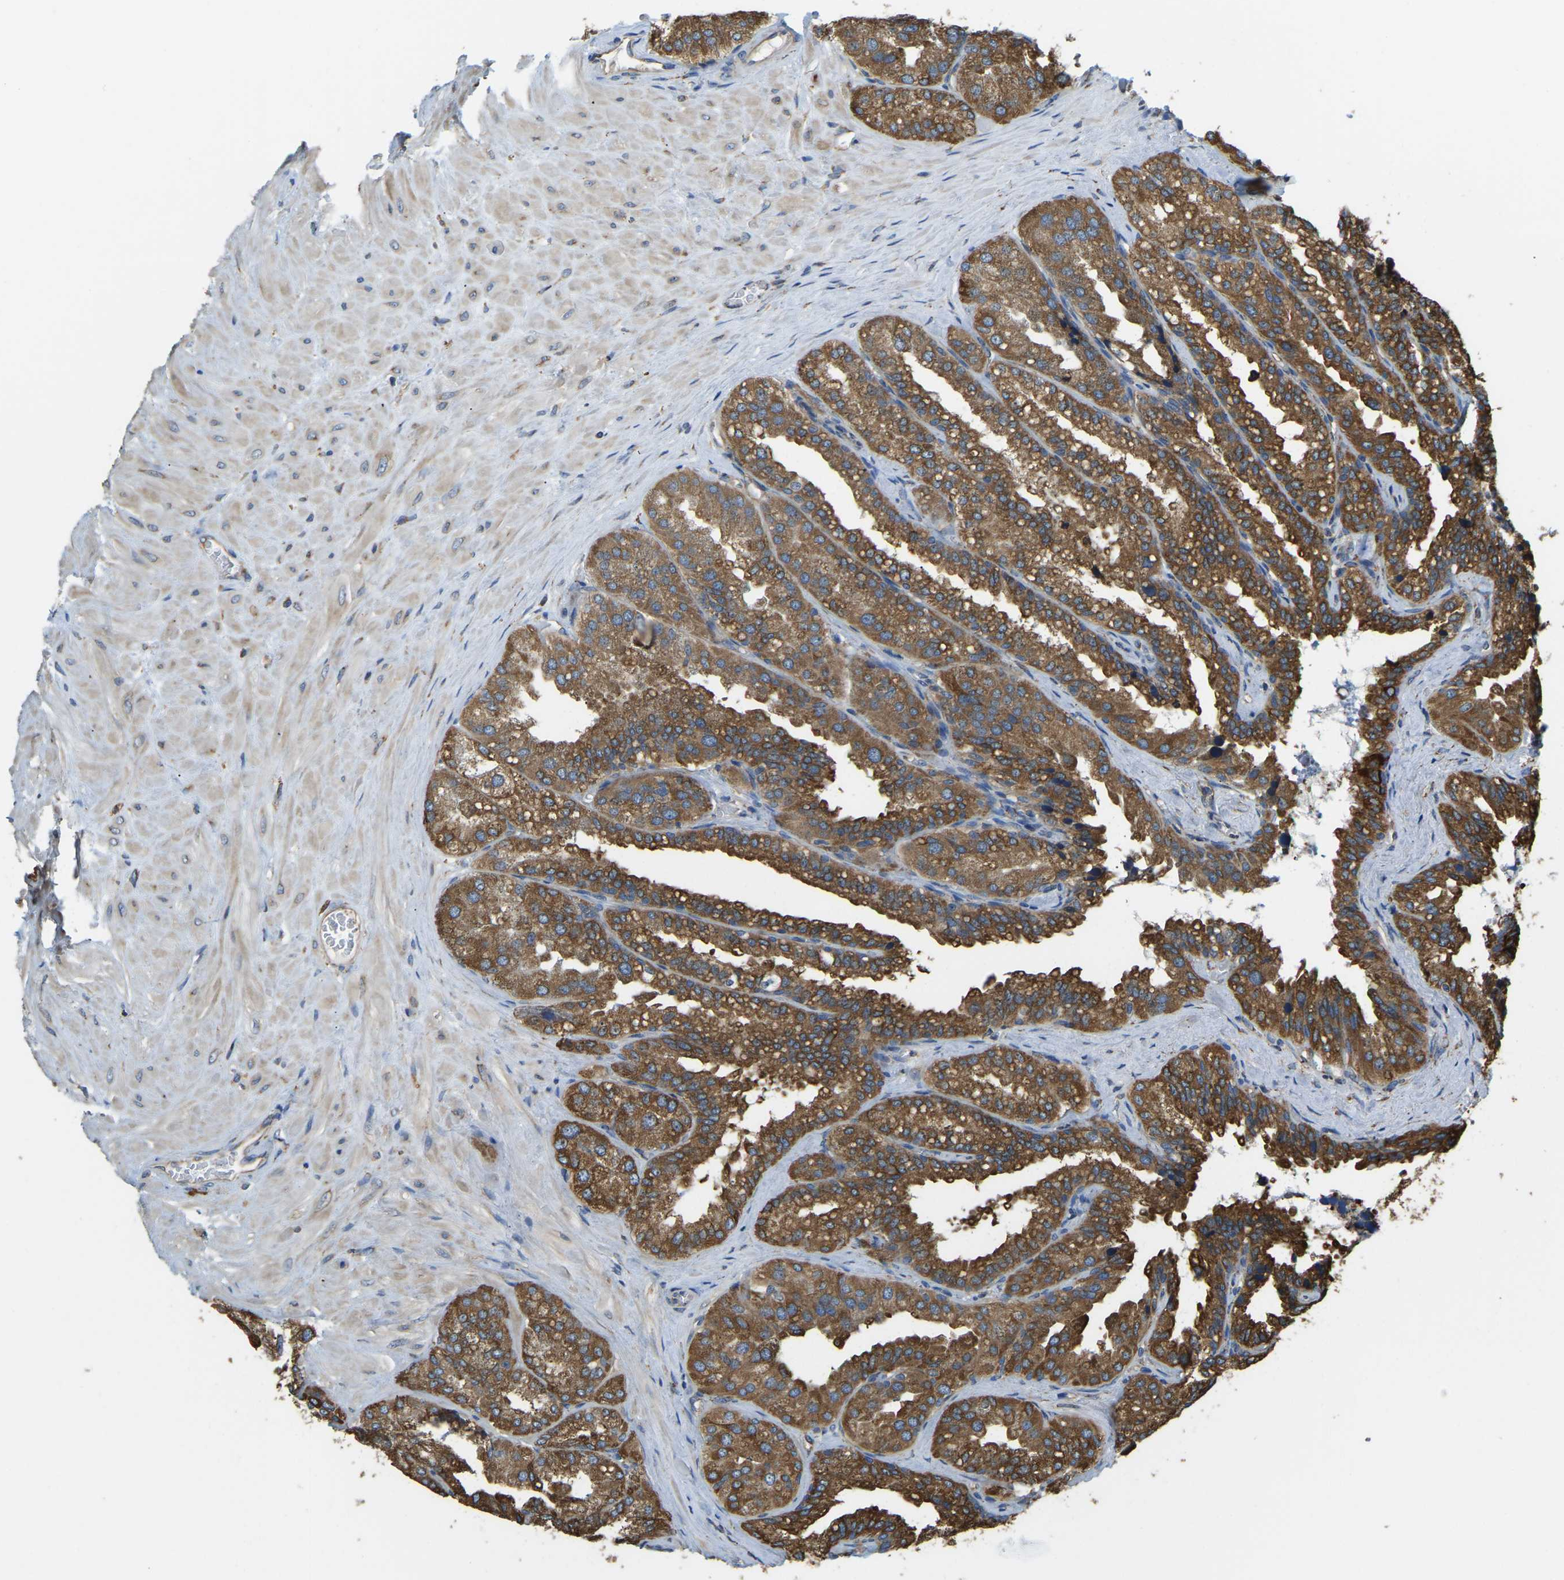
{"staining": {"intensity": "moderate", "quantity": ">75%", "location": "cytoplasmic/membranous"}, "tissue": "seminal vesicle", "cell_type": "Glandular cells", "image_type": "normal", "snomed": [{"axis": "morphology", "description": "Normal tissue, NOS"}, {"axis": "topography", "description": "Prostate"}, {"axis": "topography", "description": "Seminal veicle"}], "caption": "Protein expression analysis of benign seminal vesicle reveals moderate cytoplasmic/membranous expression in approximately >75% of glandular cells.", "gene": "RNF115", "patient": {"sex": "male", "age": 51}}